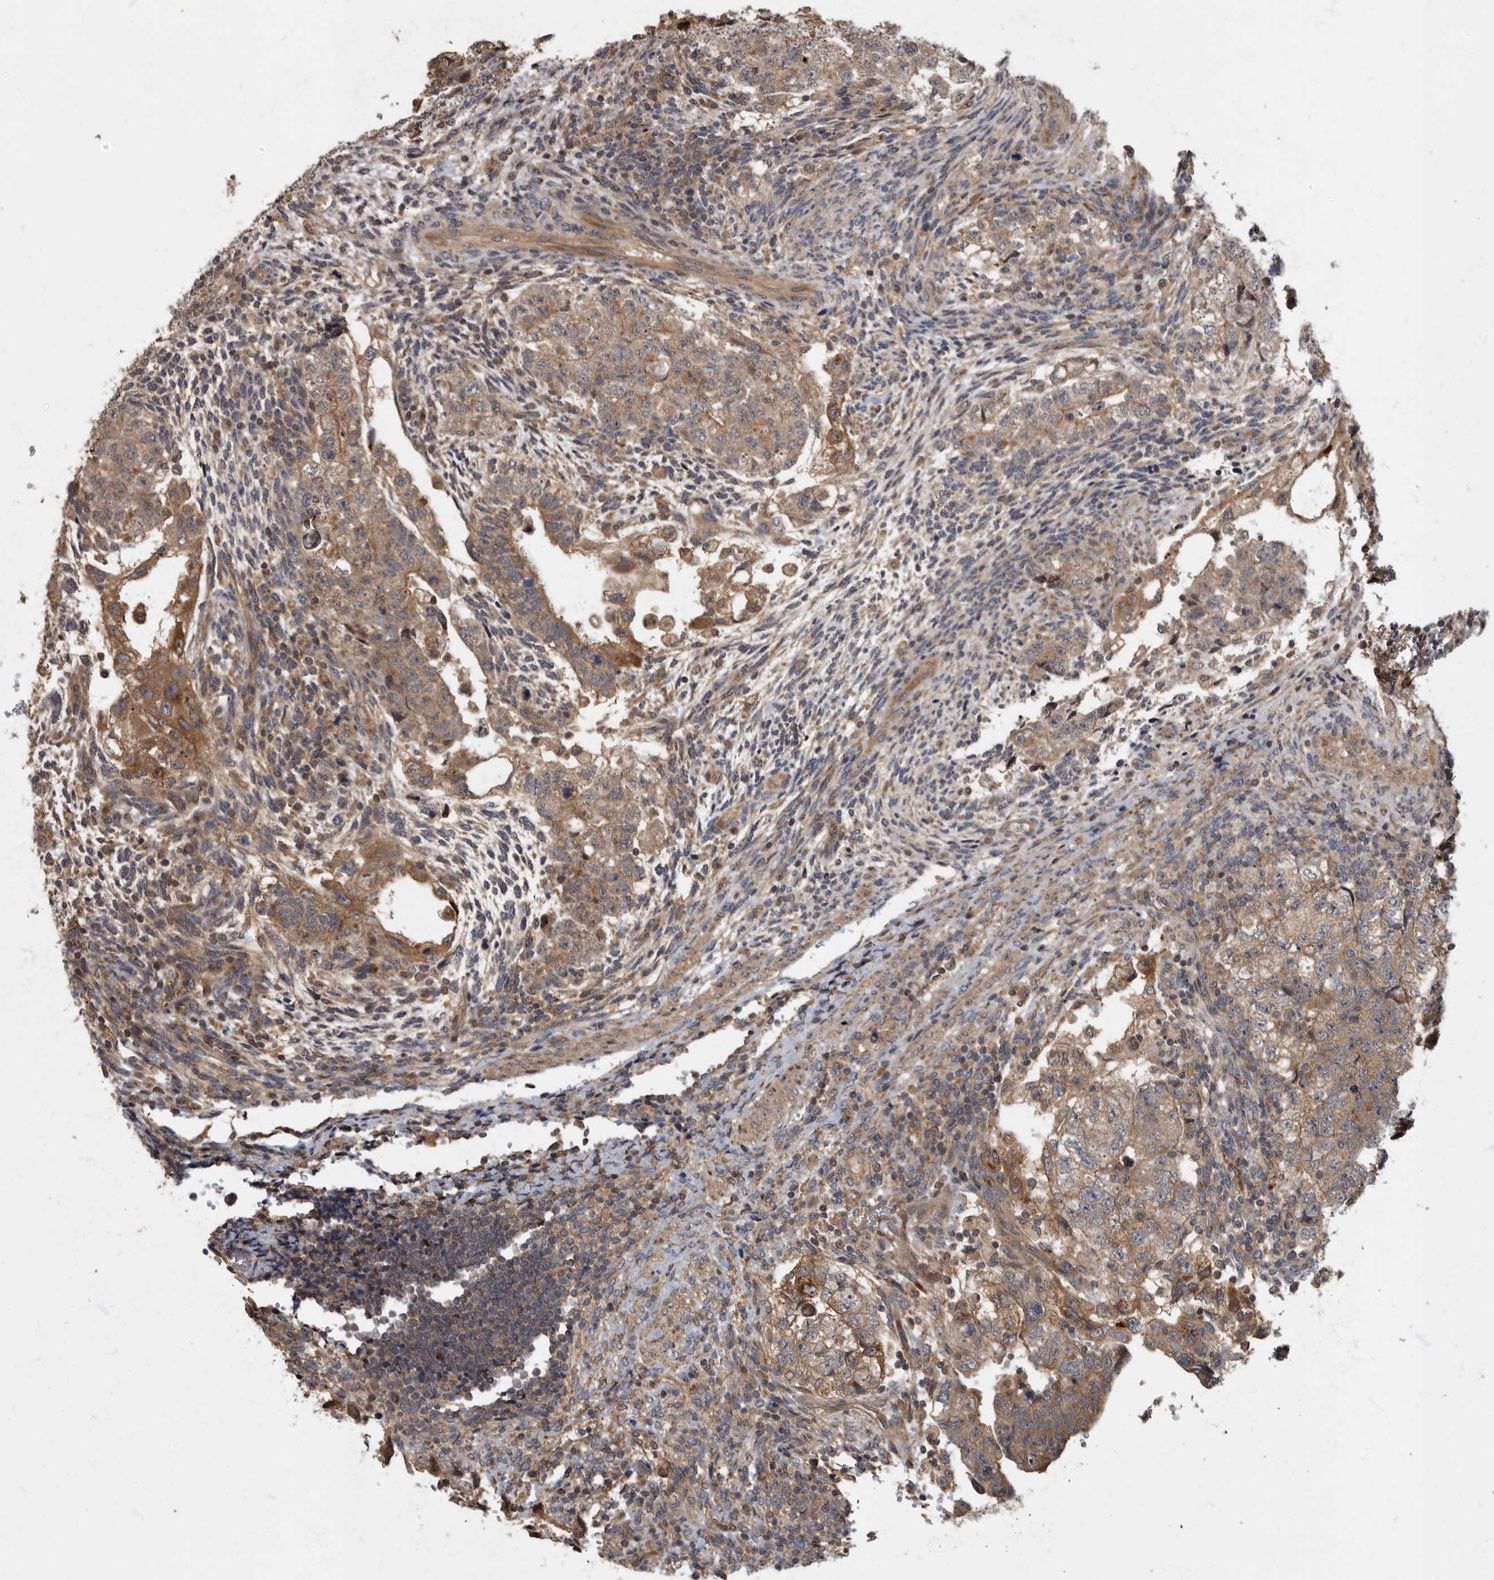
{"staining": {"intensity": "moderate", "quantity": ">75%", "location": "cytoplasmic/membranous"}, "tissue": "testis cancer", "cell_type": "Tumor cells", "image_type": "cancer", "snomed": [{"axis": "morphology", "description": "Normal tissue, NOS"}, {"axis": "morphology", "description": "Carcinoma, Embryonal, NOS"}, {"axis": "topography", "description": "Testis"}], "caption": "Embryonal carcinoma (testis) stained with a protein marker demonstrates moderate staining in tumor cells.", "gene": "IQCK", "patient": {"sex": "male", "age": 36}}